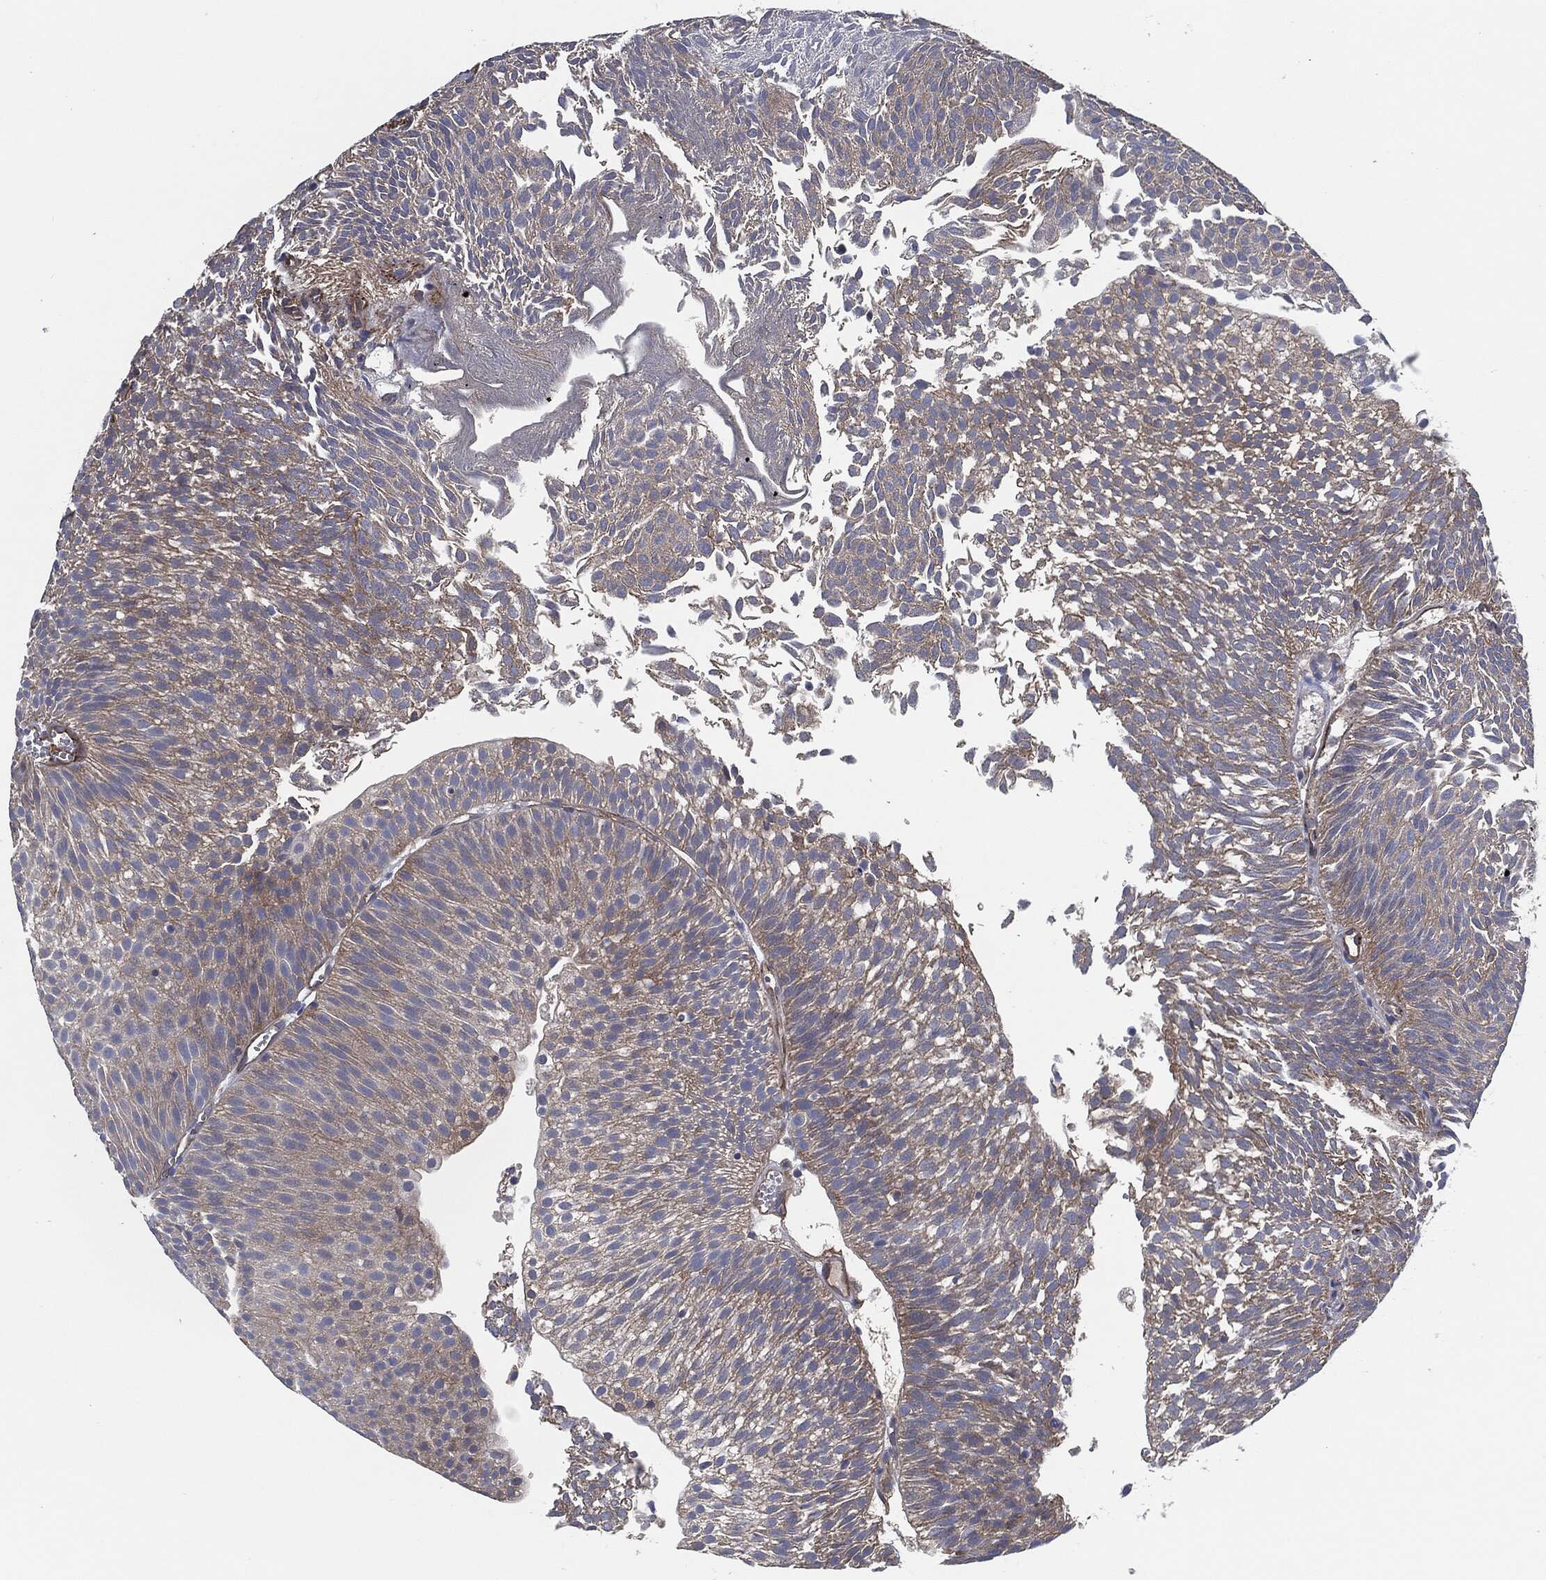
{"staining": {"intensity": "moderate", "quantity": "<25%", "location": "cytoplasmic/membranous"}, "tissue": "urothelial cancer", "cell_type": "Tumor cells", "image_type": "cancer", "snomed": [{"axis": "morphology", "description": "Urothelial carcinoma, Low grade"}, {"axis": "topography", "description": "Urinary bladder"}], "caption": "Immunohistochemistry image of neoplastic tissue: human urothelial cancer stained using IHC demonstrates low levels of moderate protein expression localized specifically in the cytoplasmic/membranous of tumor cells, appearing as a cytoplasmic/membranous brown color.", "gene": "SVIL", "patient": {"sex": "male", "age": 65}}